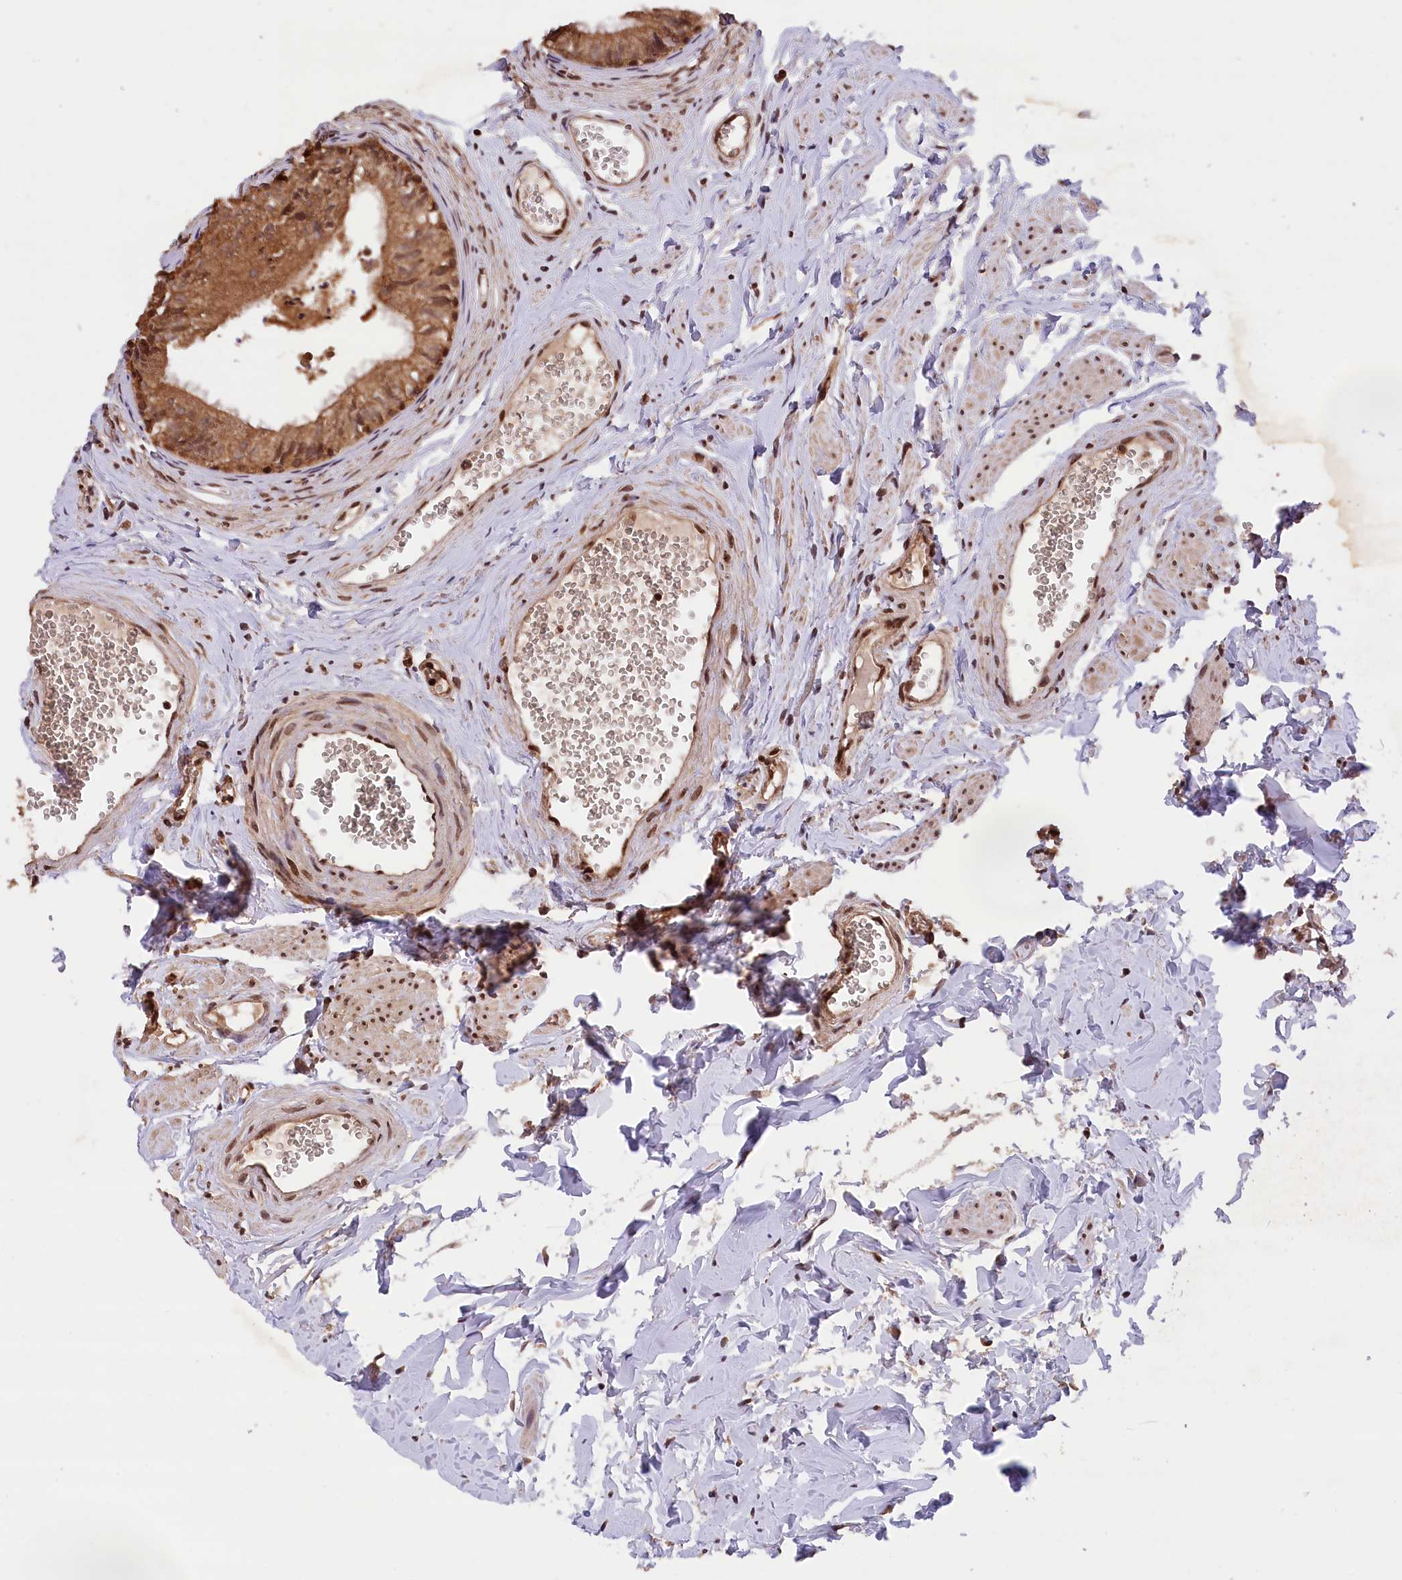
{"staining": {"intensity": "strong", "quantity": ">75%", "location": "cytoplasmic/membranous"}, "tissue": "epididymis", "cell_type": "Glandular cells", "image_type": "normal", "snomed": [{"axis": "morphology", "description": "Normal tissue, NOS"}, {"axis": "topography", "description": "Epididymis"}], "caption": "The micrograph displays a brown stain indicating the presence of a protein in the cytoplasmic/membranous of glandular cells in epididymis.", "gene": "IST1", "patient": {"sex": "male", "age": 36}}